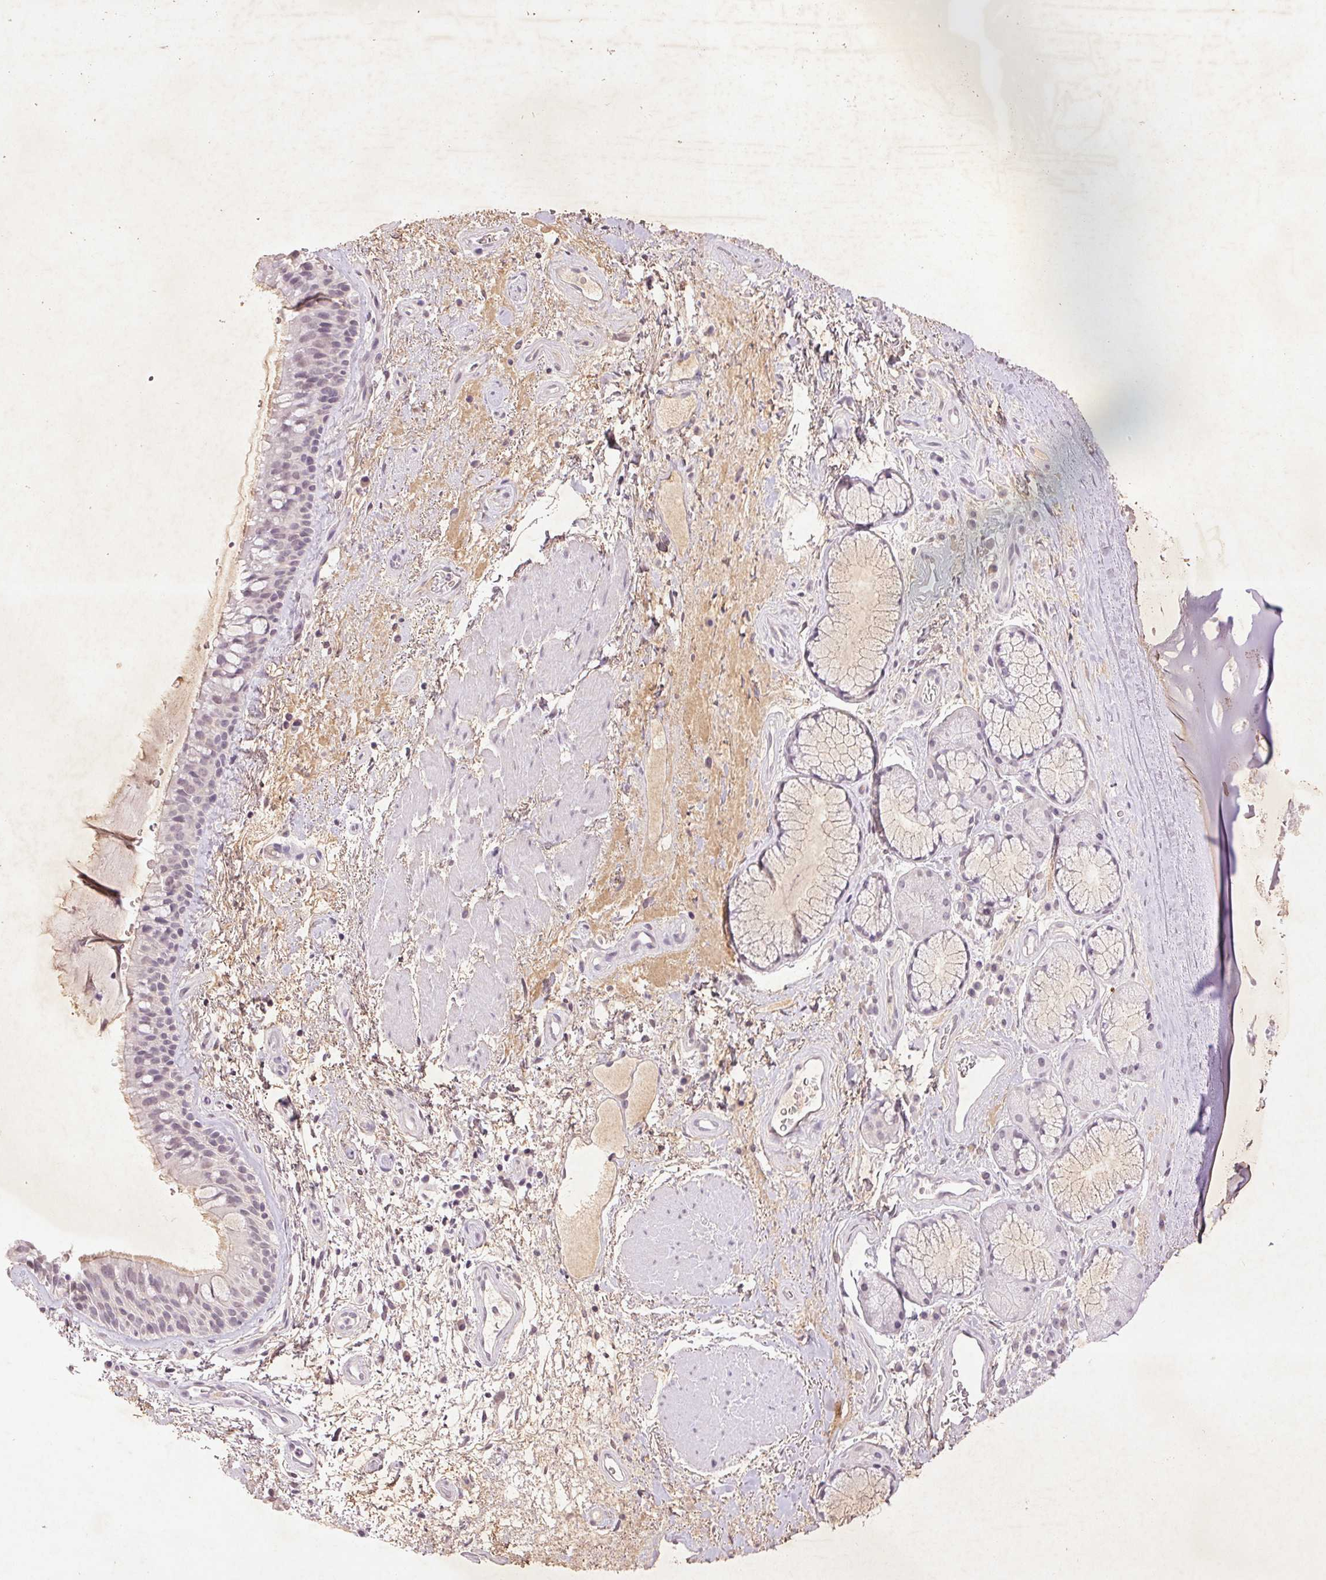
{"staining": {"intensity": "weak", "quantity": "<25%", "location": "cytoplasmic/membranous"}, "tissue": "bronchus", "cell_type": "Respiratory epithelial cells", "image_type": "normal", "snomed": [{"axis": "morphology", "description": "Normal tissue, NOS"}, {"axis": "topography", "description": "Bronchus"}], "caption": "This is an immunohistochemistry (IHC) micrograph of normal human bronchus. There is no expression in respiratory epithelial cells.", "gene": "FAM168B", "patient": {"sex": "male", "age": 48}}